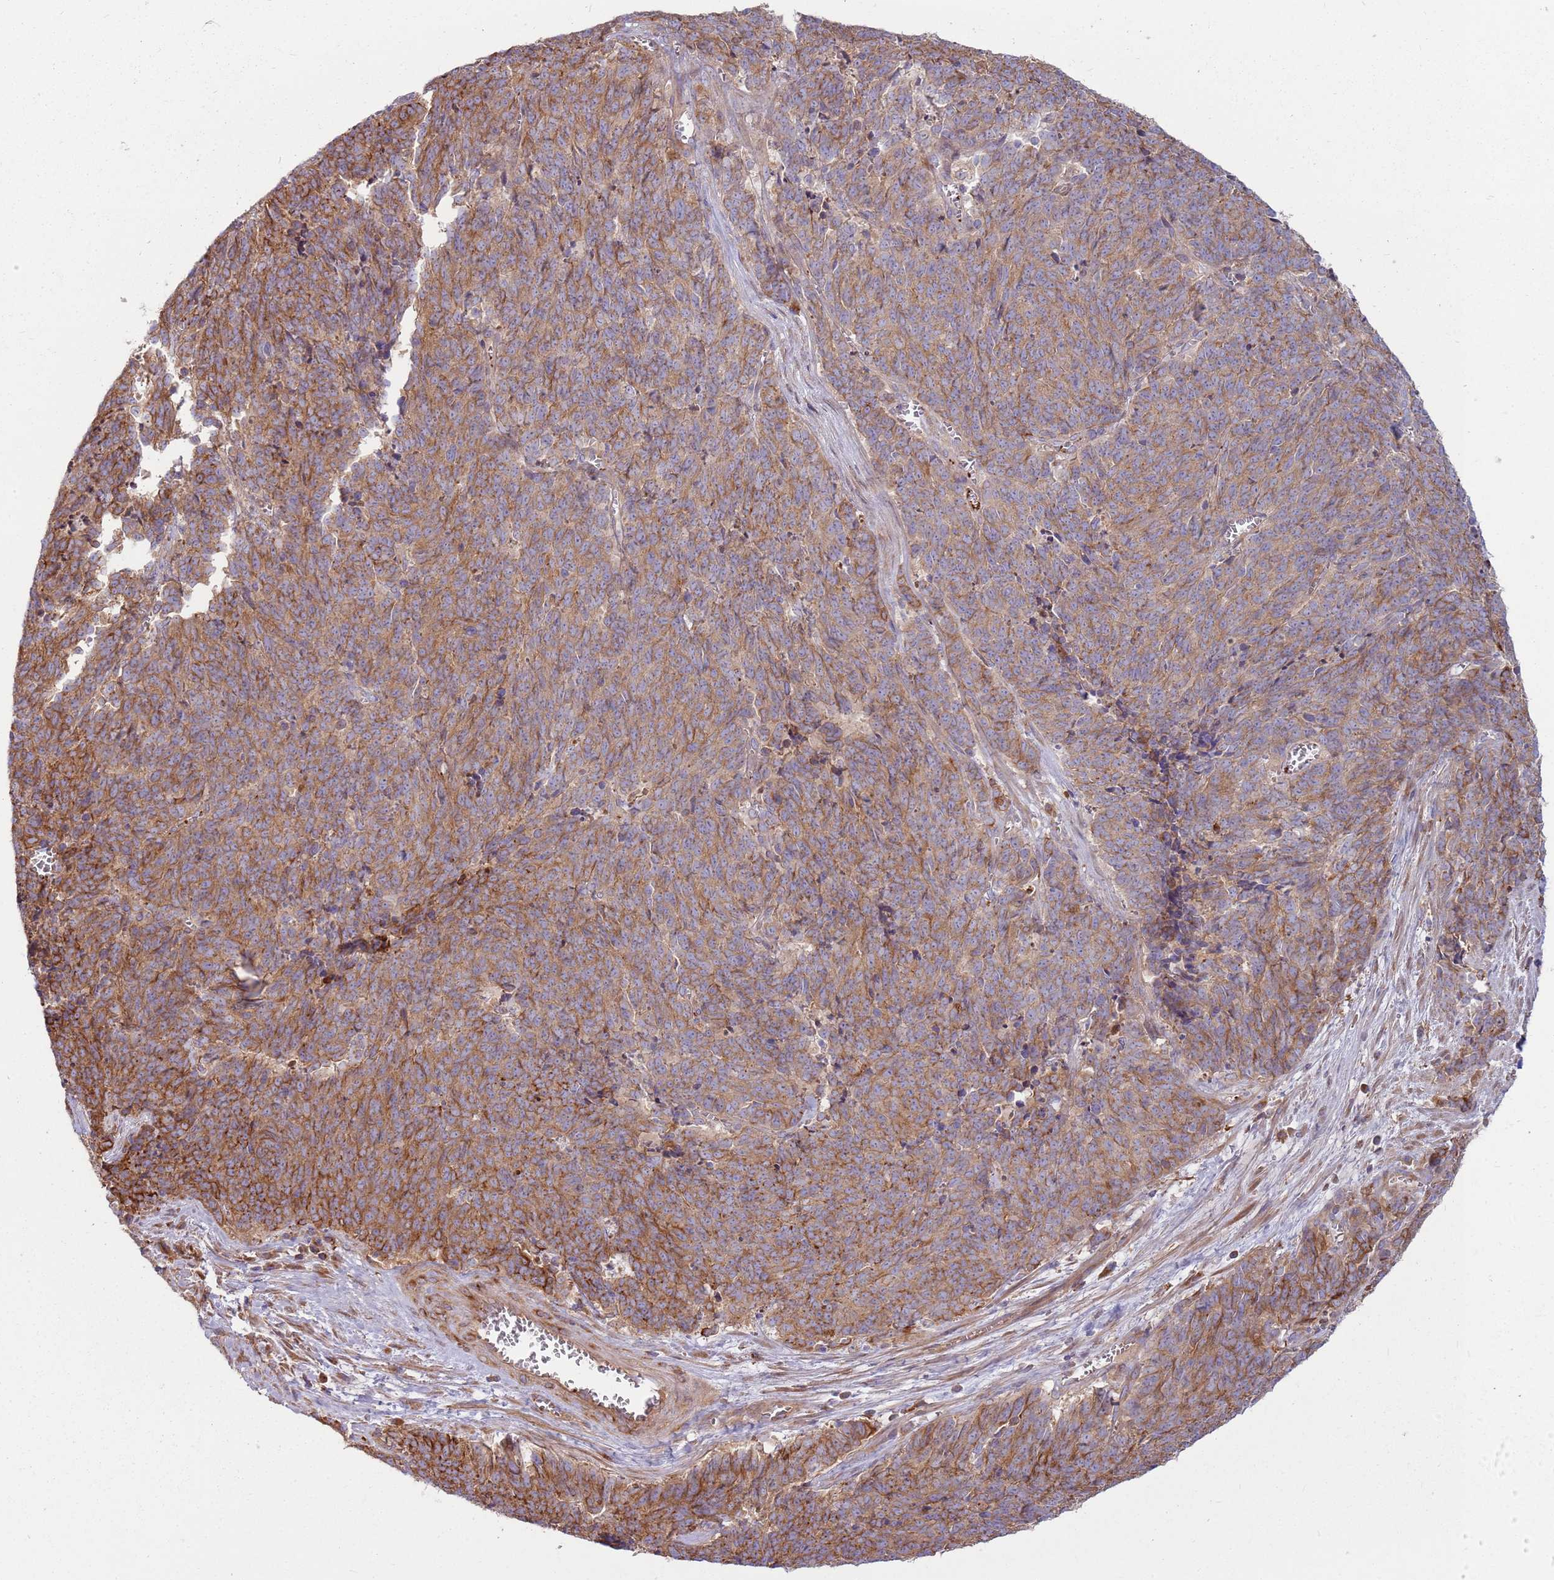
{"staining": {"intensity": "moderate", "quantity": ">75%", "location": "cytoplasmic/membranous"}, "tissue": "cervical cancer", "cell_type": "Tumor cells", "image_type": "cancer", "snomed": [{"axis": "morphology", "description": "Squamous cell carcinoma, NOS"}, {"axis": "topography", "description": "Cervix"}], "caption": "Tumor cells demonstrate moderate cytoplasmic/membranous expression in approximately >75% of cells in cervical cancer (squamous cell carcinoma). (DAB (3,3'-diaminobenzidine) IHC with brightfield microscopy, high magnification).", "gene": "EMC1", "patient": {"sex": "female", "age": 29}}